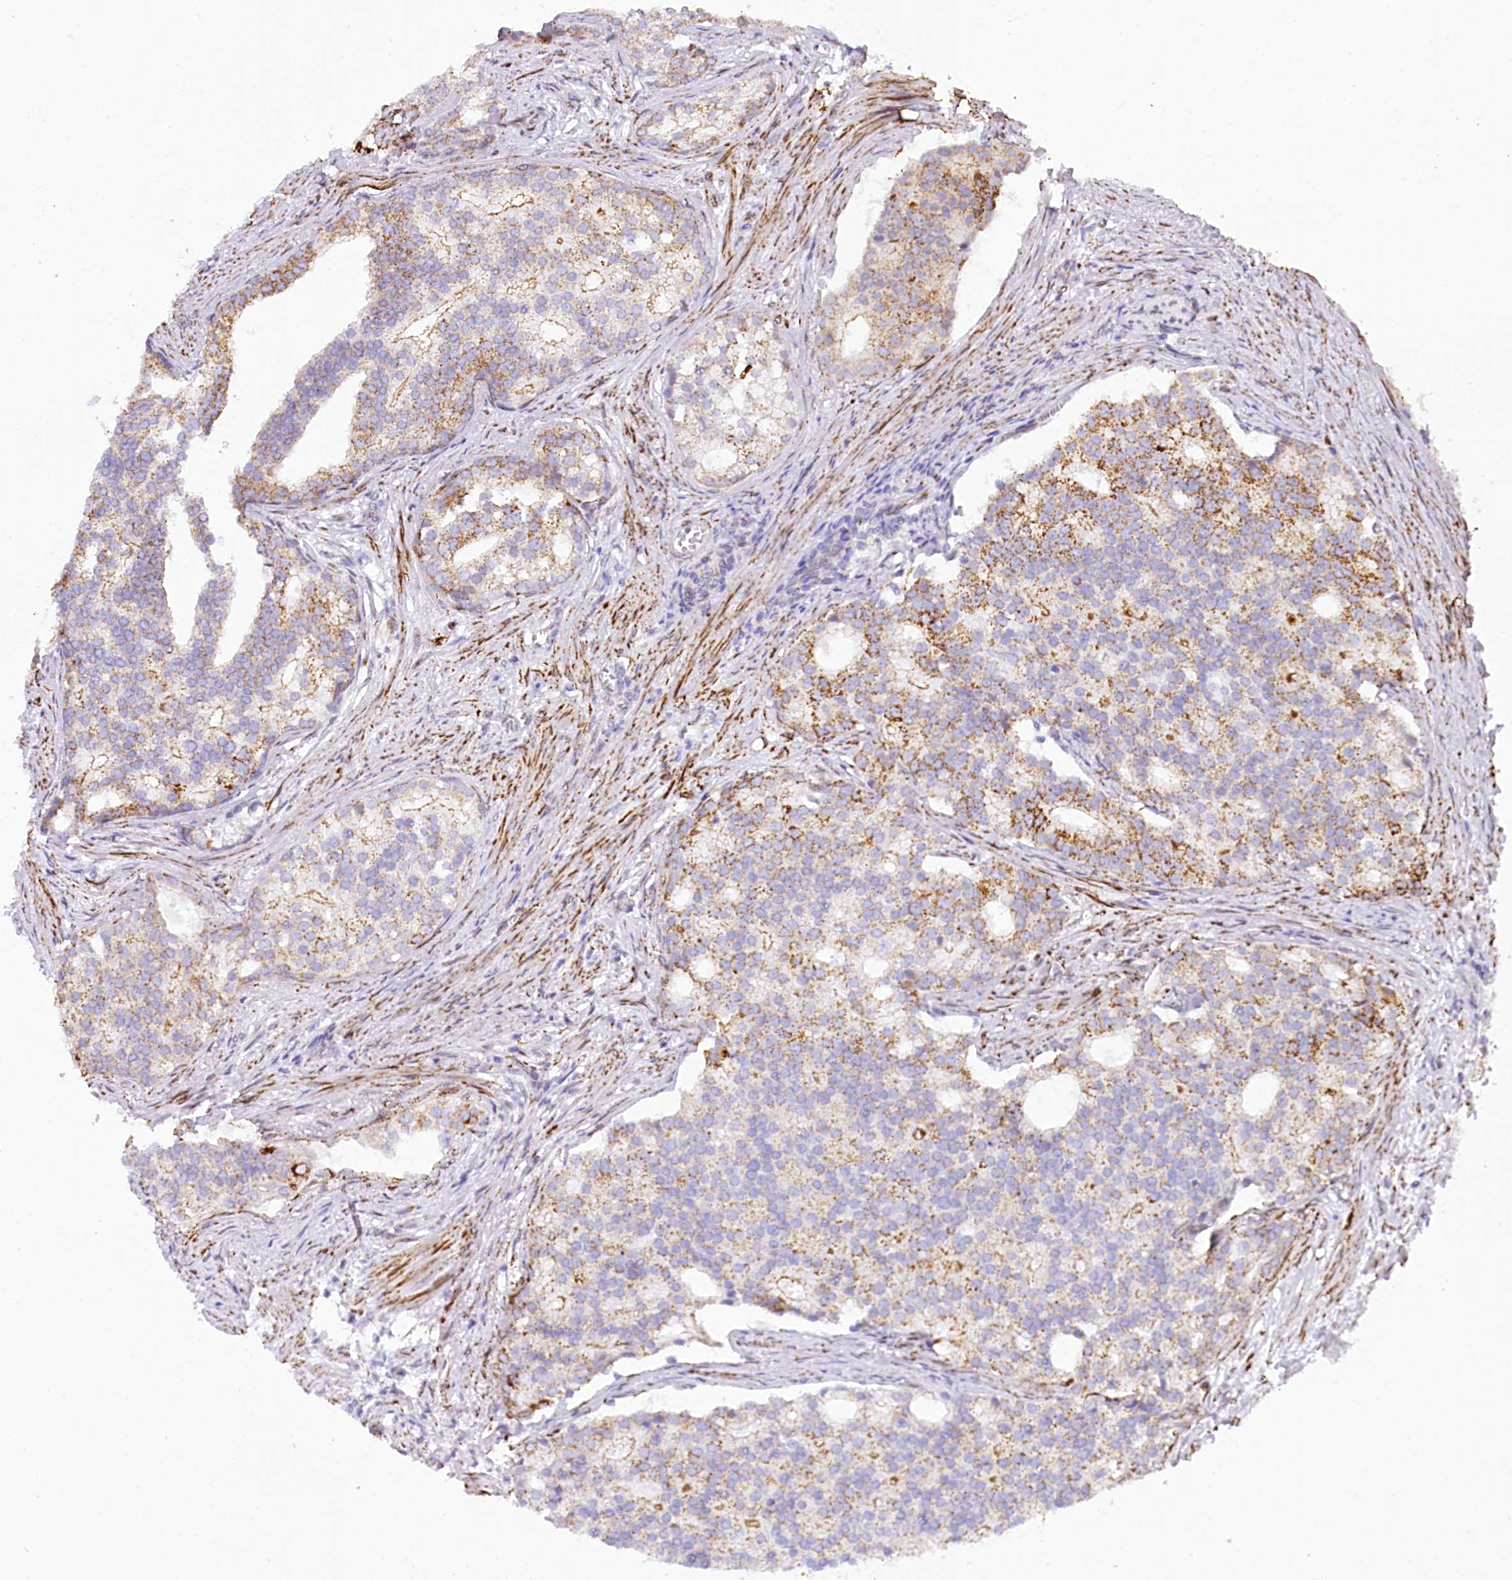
{"staining": {"intensity": "moderate", "quantity": "25%-75%", "location": "cytoplasmic/membranous"}, "tissue": "prostate cancer", "cell_type": "Tumor cells", "image_type": "cancer", "snomed": [{"axis": "morphology", "description": "Adenocarcinoma, Low grade"}, {"axis": "topography", "description": "Prostate"}], "caption": "This micrograph displays immunohistochemistry staining of human prostate cancer (low-grade adenocarcinoma), with medium moderate cytoplasmic/membranous expression in approximately 25%-75% of tumor cells.", "gene": "PPIP5K2", "patient": {"sex": "male", "age": 71}}